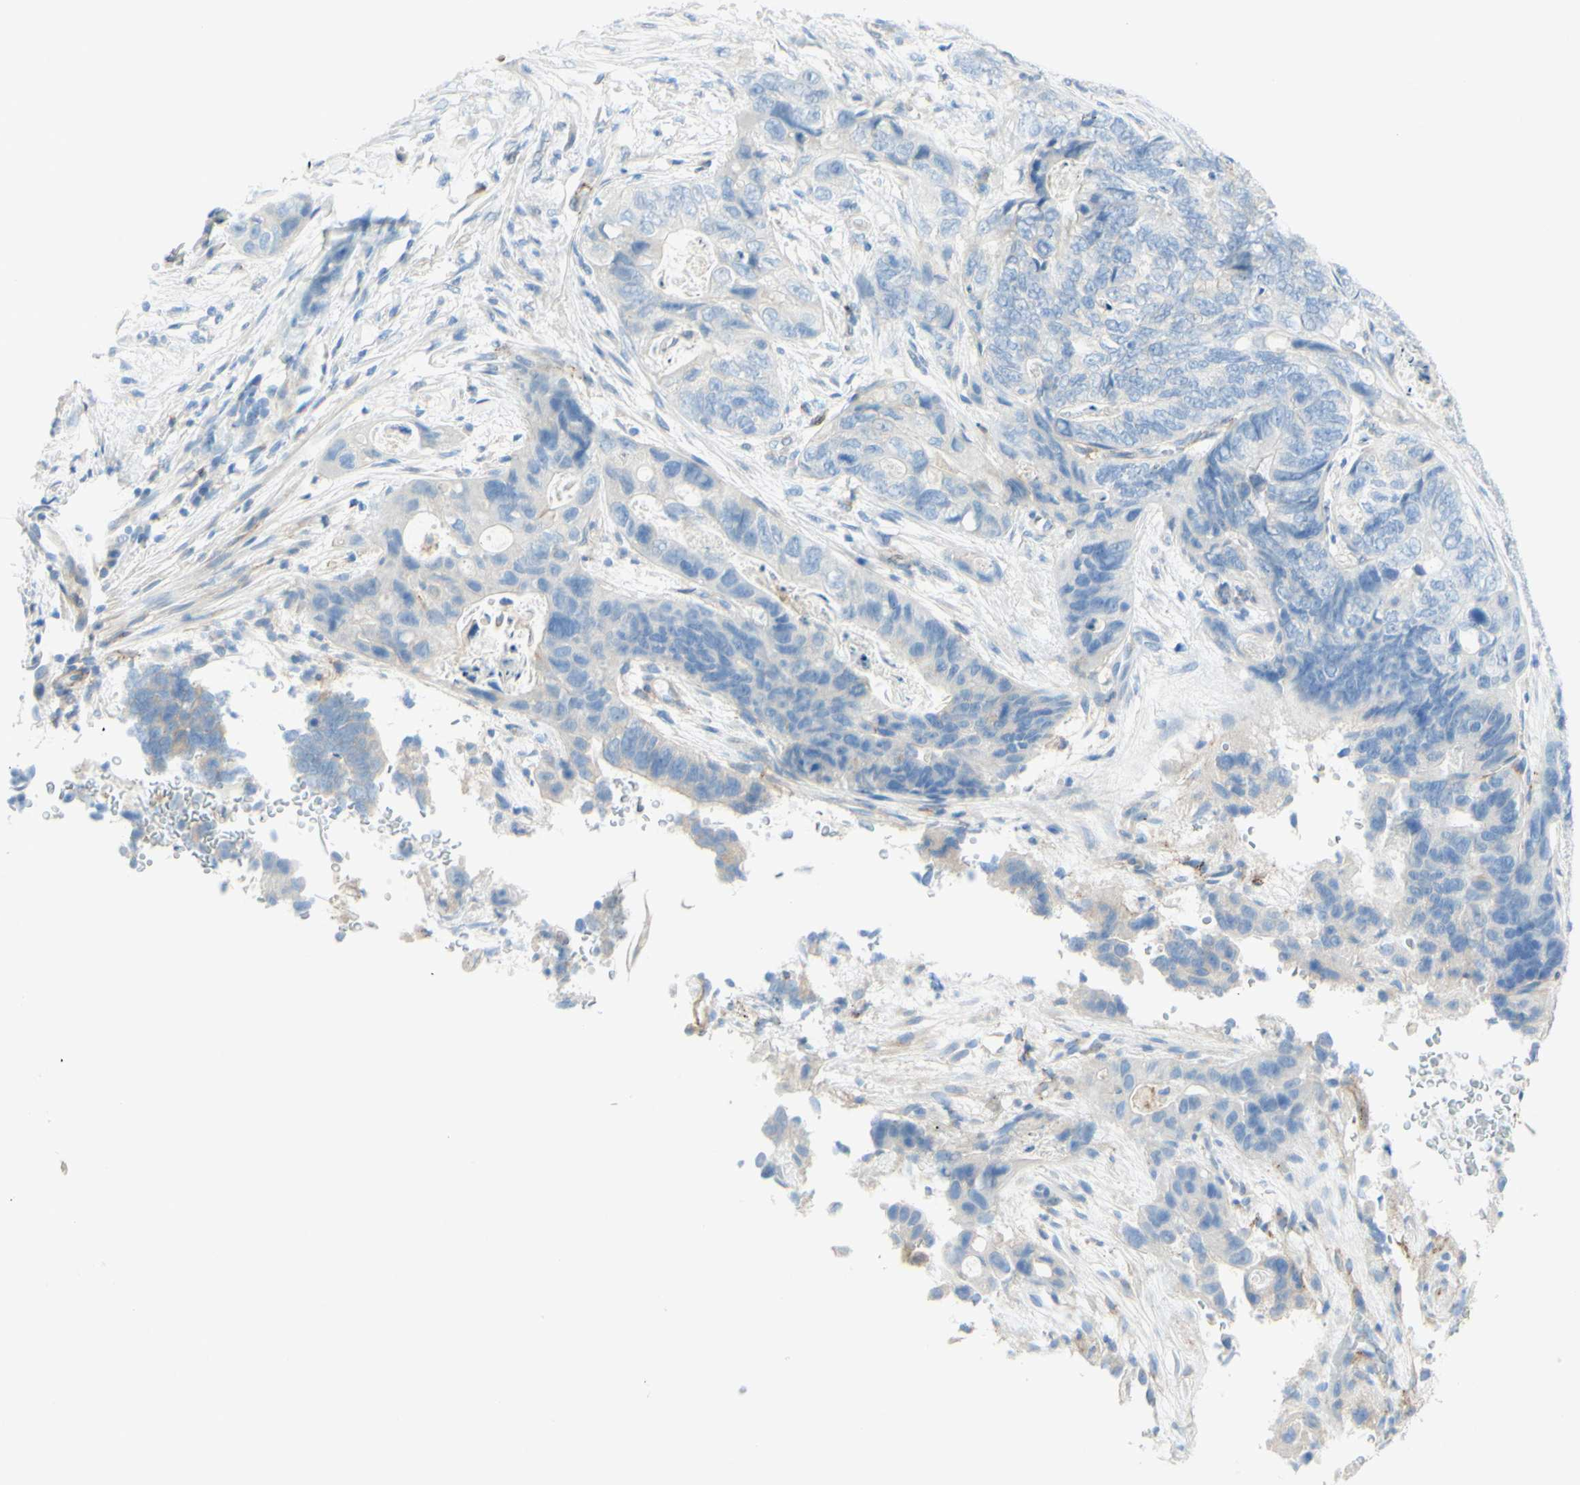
{"staining": {"intensity": "negative", "quantity": "none", "location": "none"}, "tissue": "stomach cancer", "cell_type": "Tumor cells", "image_type": "cancer", "snomed": [{"axis": "morphology", "description": "Adenocarcinoma, NOS"}, {"axis": "topography", "description": "Stomach"}], "caption": "High magnification brightfield microscopy of stomach cancer stained with DAB (3,3'-diaminobenzidine) (brown) and counterstained with hematoxylin (blue): tumor cells show no significant positivity.", "gene": "ALCAM", "patient": {"sex": "female", "age": 89}}